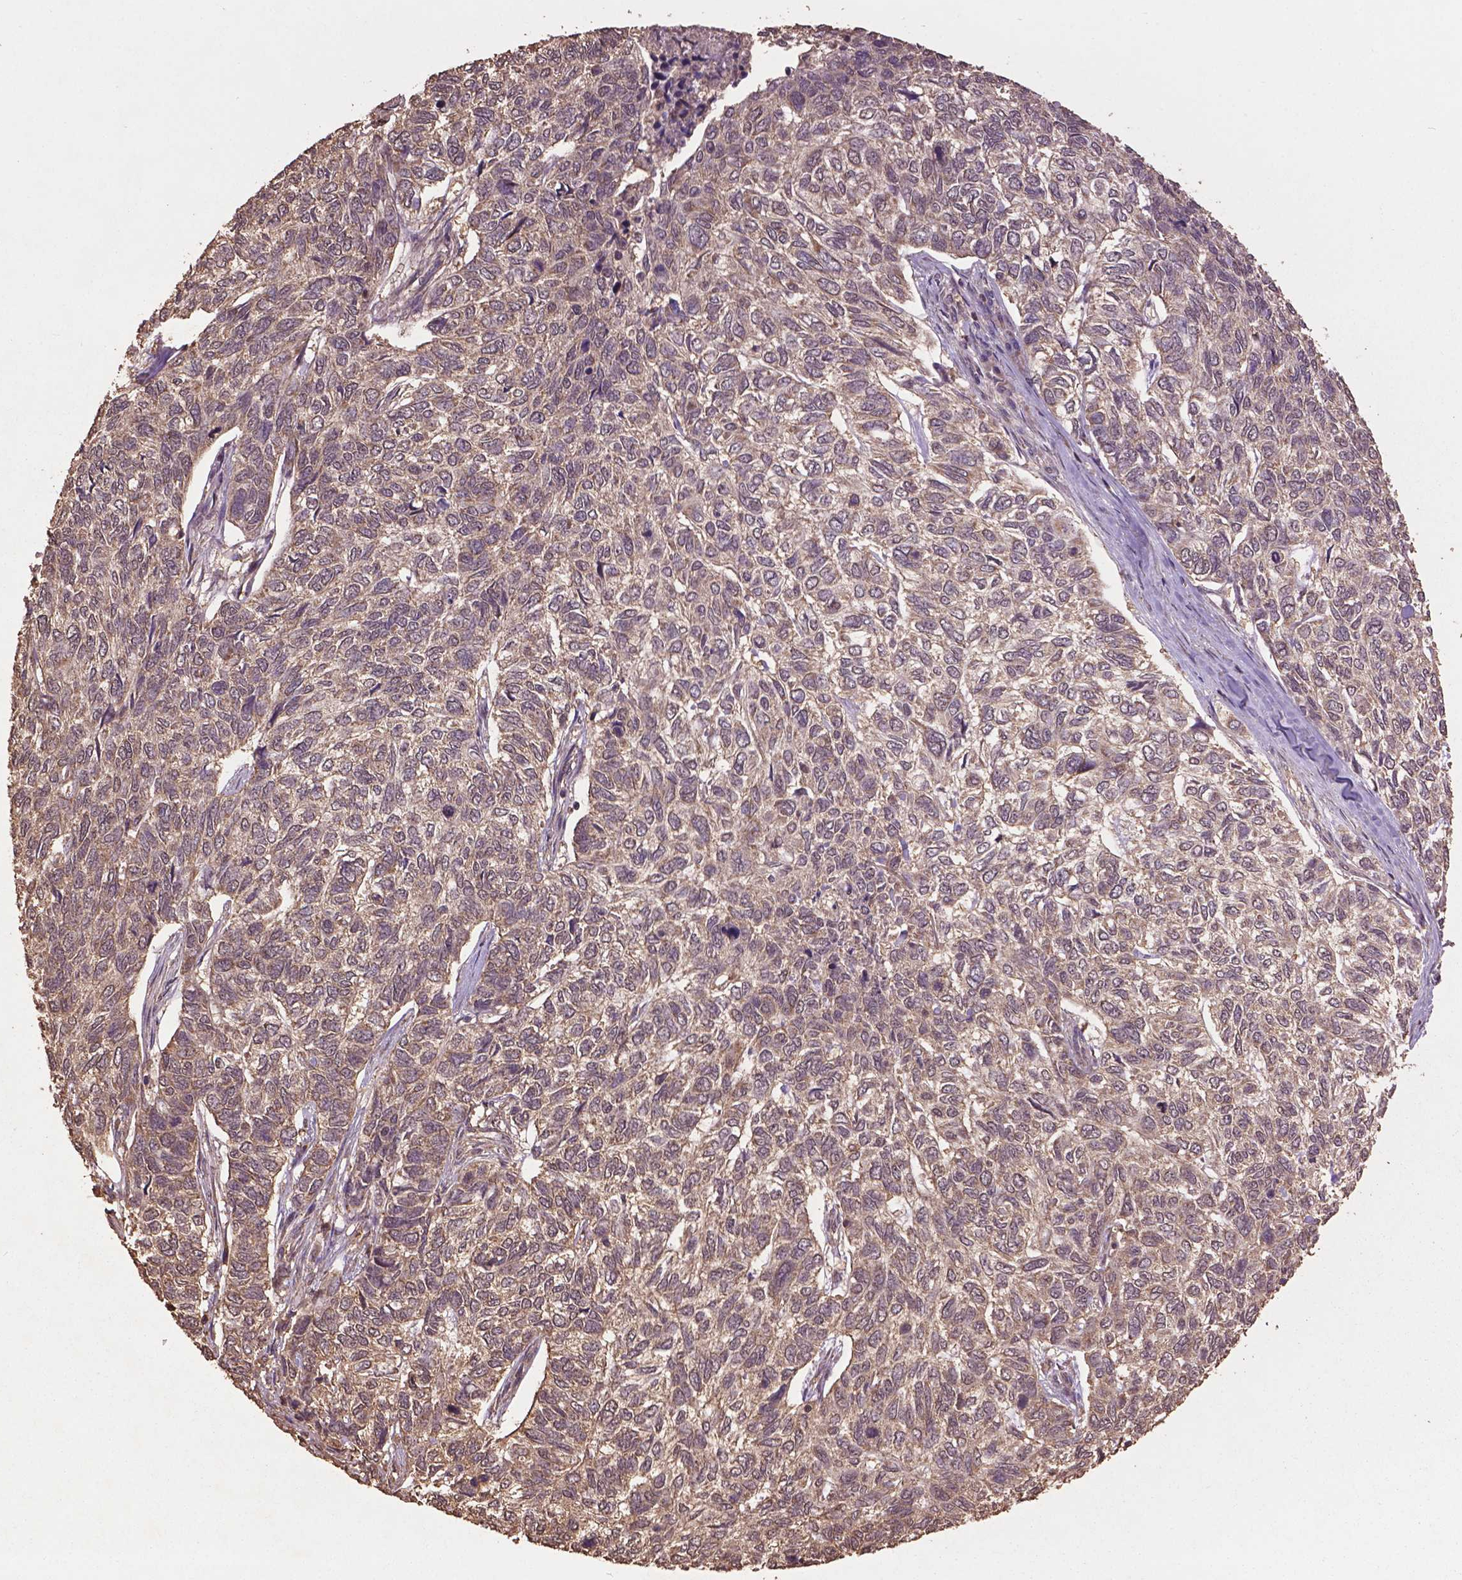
{"staining": {"intensity": "negative", "quantity": "none", "location": "none"}, "tissue": "skin cancer", "cell_type": "Tumor cells", "image_type": "cancer", "snomed": [{"axis": "morphology", "description": "Basal cell carcinoma"}, {"axis": "topography", "description": "Skin"}], "caption": "An immunohistochemistry photomicrograph of skin cancer (basal cell carcinoma) is shown. There is no staining in tumor cells of skin cancer (basal cell carcinoma).", "gene": "BABAM1", "patient": {"sex": "female", "age": 65}}